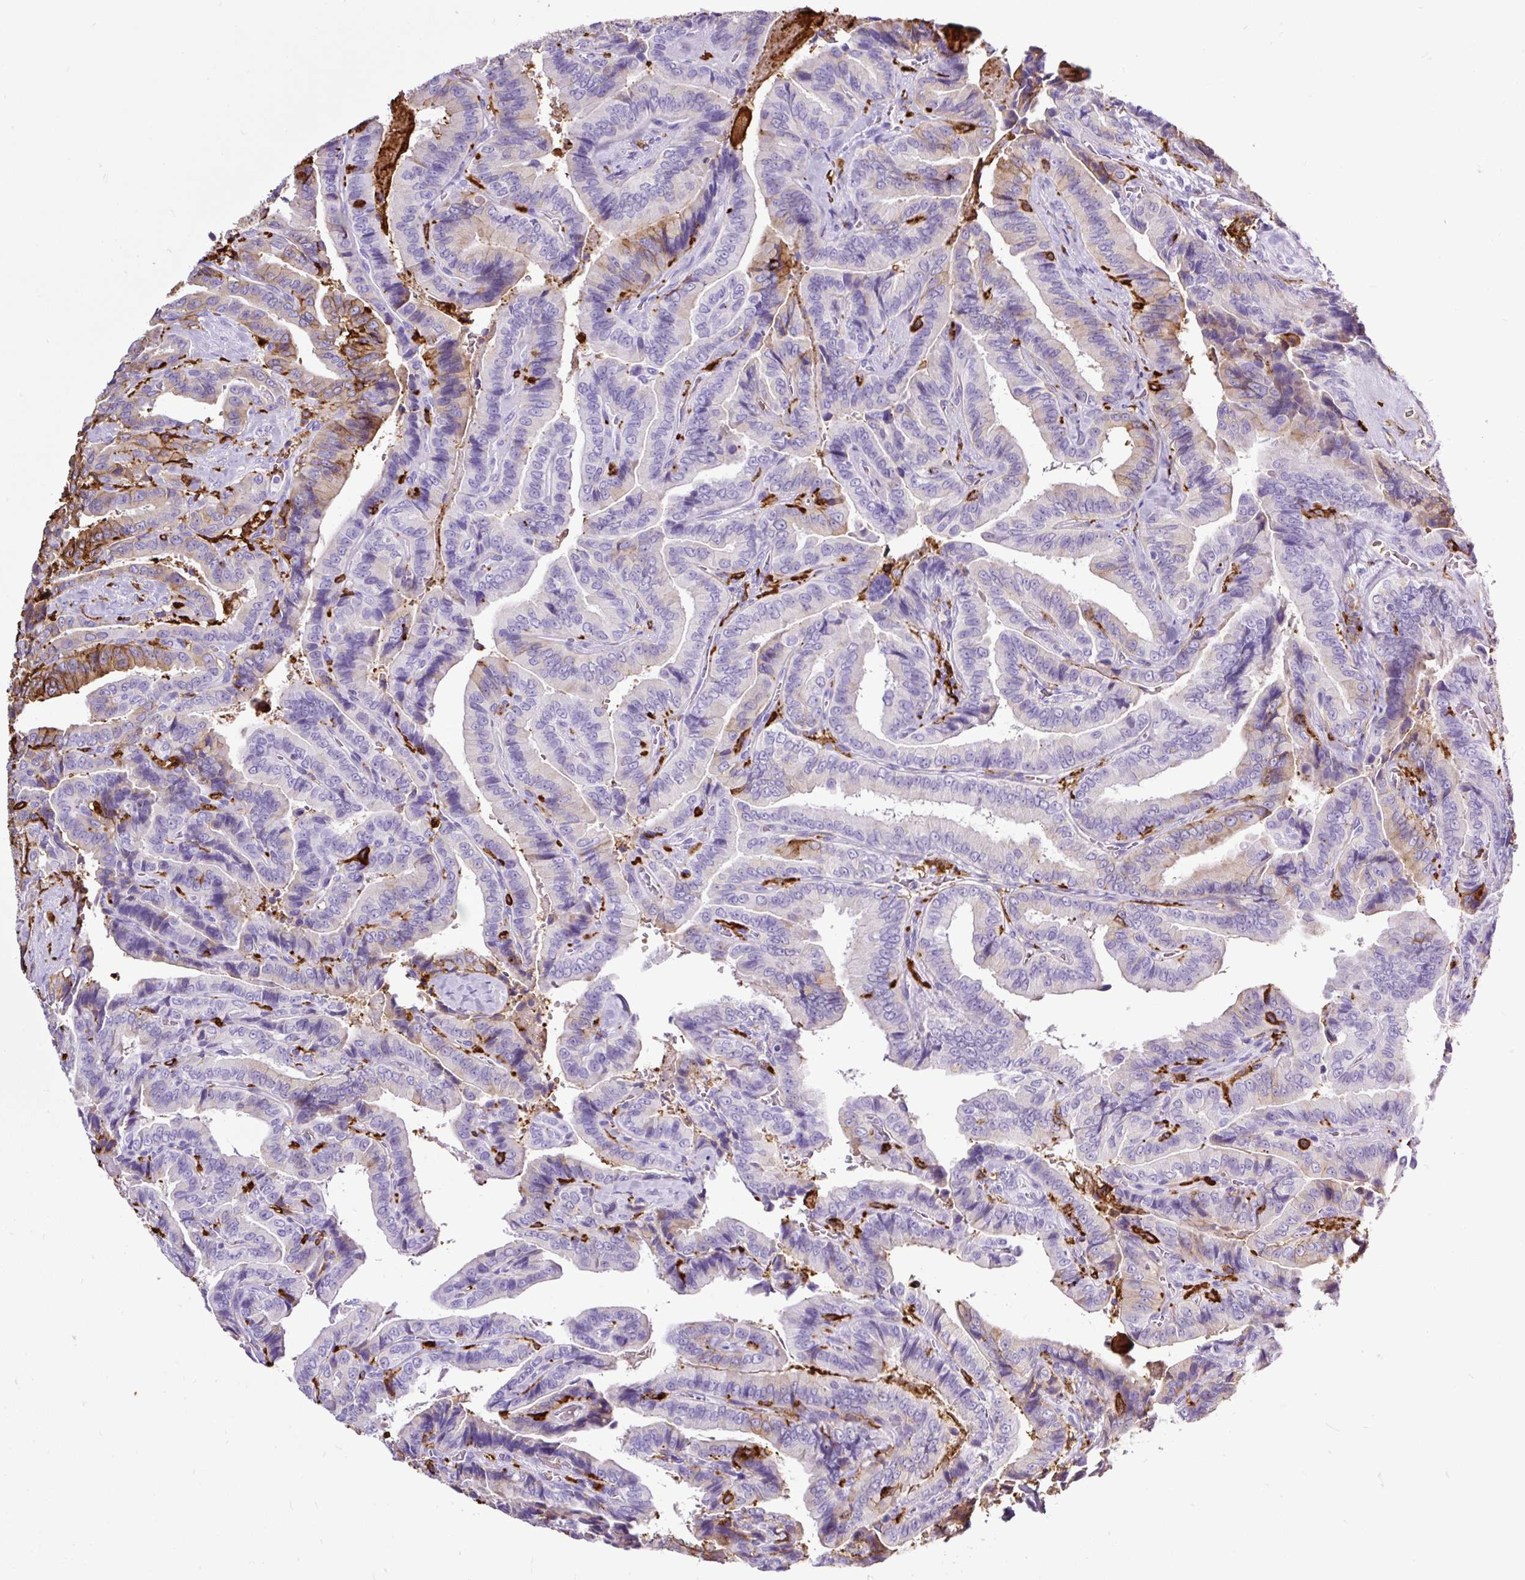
{"staining": {"intensity": "moderate", "quantity": "<25%", "location": "cytoplasmic/membranous"}, "tissue": "thyroid cancer", "cell_type": "Tumor cells", "image_type": "cancer", "snomed": [{"axis": "morphology", "description": "Papillary adenocarcinoma, NOS"}, {"axis": "topography", "description": "Thyroid gland"}], "caption": "DAB (3,3'-diaminobenzidine) immunohistochemical staining of papillary adenocarcinoma (thyroid) exhibits moderate cytoplasmic/membranous protein positivity in approximately <25% of tumor cells.", "gene": "HLA-DRA", "patient": {"sex": "male", "age": 61}}